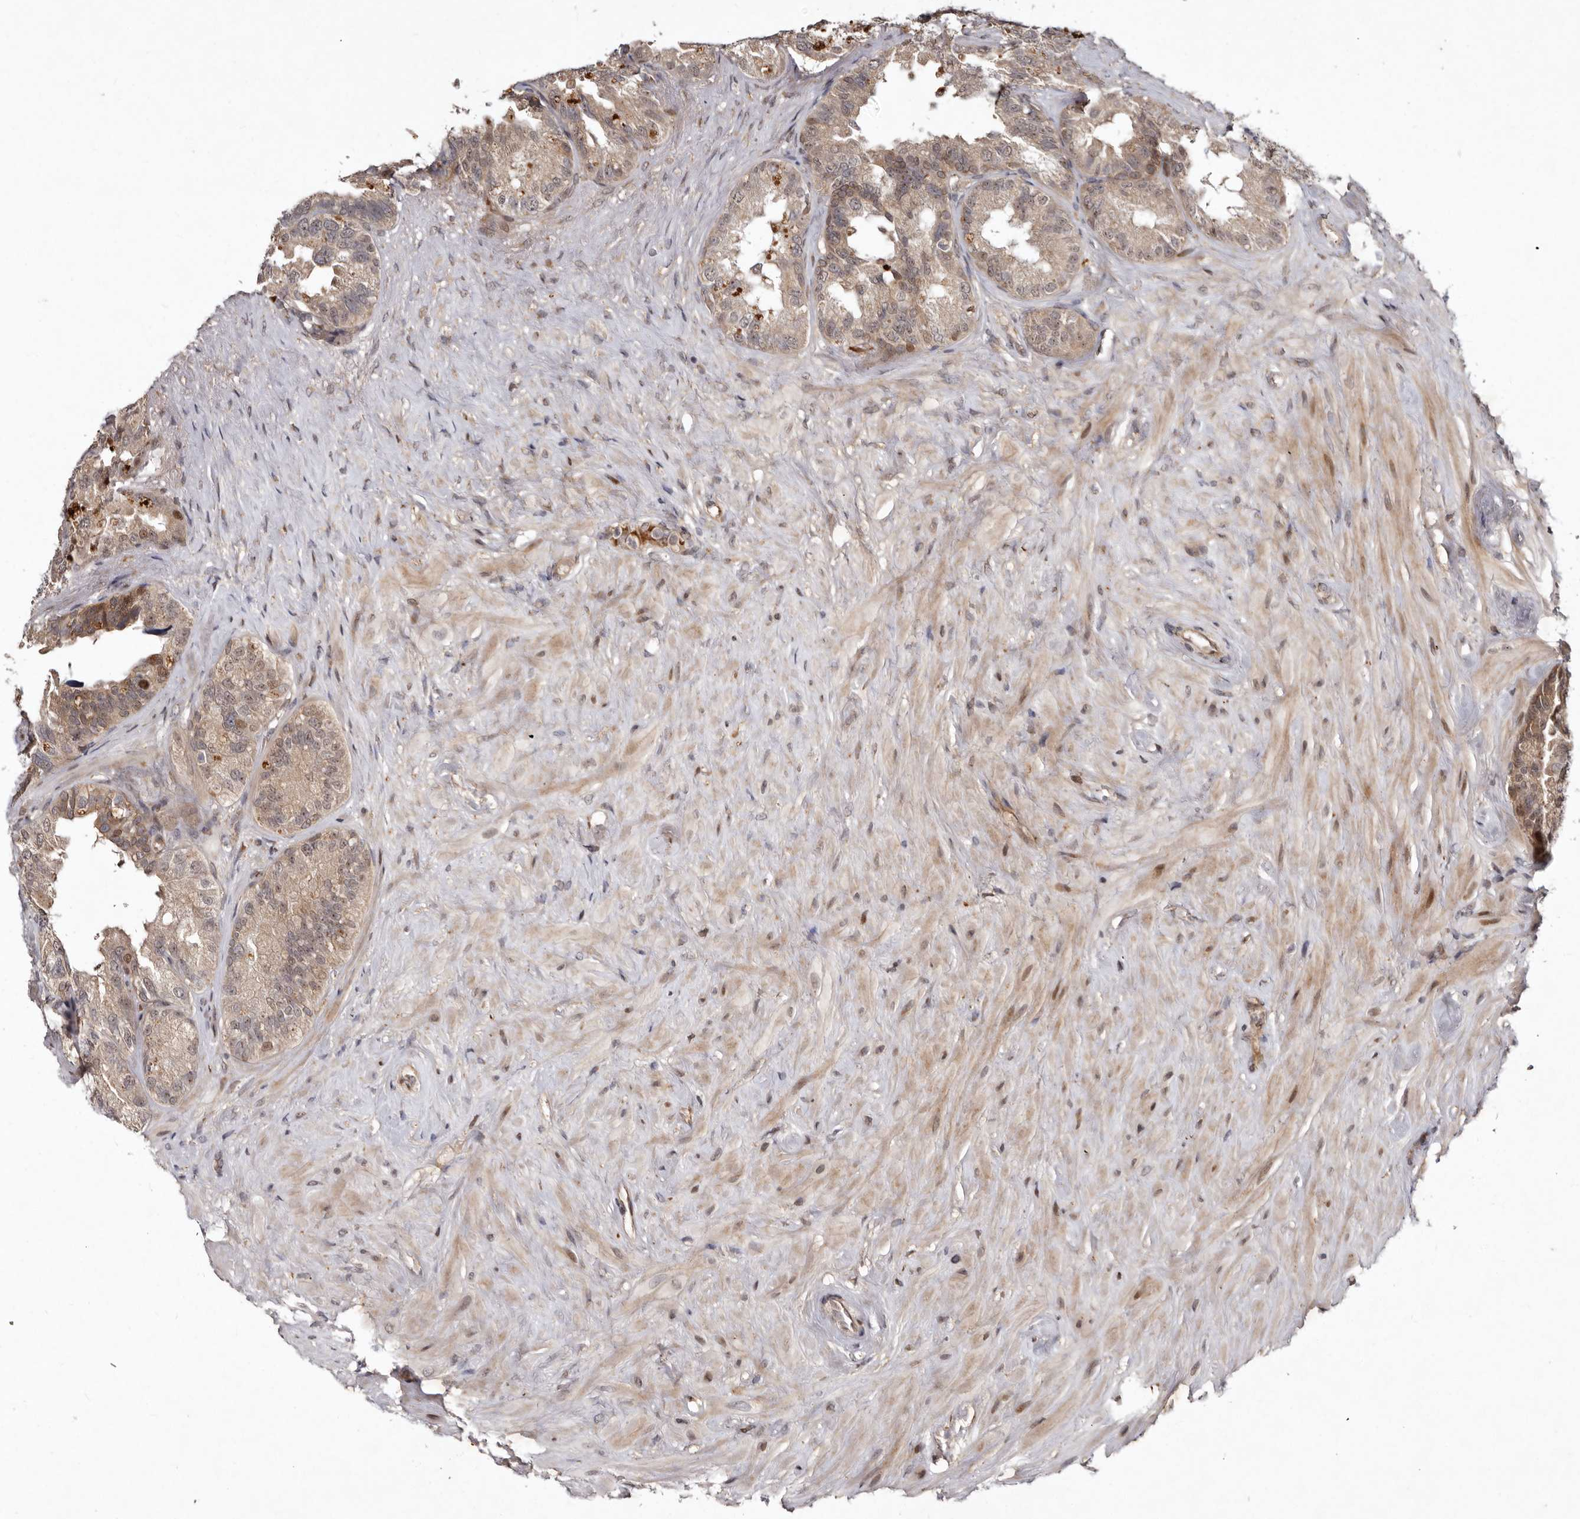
{"staining": {"intensity": "moderate", "quantity": "25%-75%", "location": "cytoplasmic/membranous,nuclear"}, "tissue": "seminal vesicle", "cell_type": "Glandular cells", "image_type": "normal", "snomed": [{"axis": "morphology", "description": "Normal tissue, NOS"}, {"axis": "topography", "description": "Seminal veicle"}], "caption": "Approximately 25%-75% of glandular cells in benign seminal vesicle show moderate cytoplasmic/membranous,nuclear protein positivity as visualized by brown immunohistochemical staining.", "gene": "ABL1", "patient": {"sex": "male", "age": 80}}